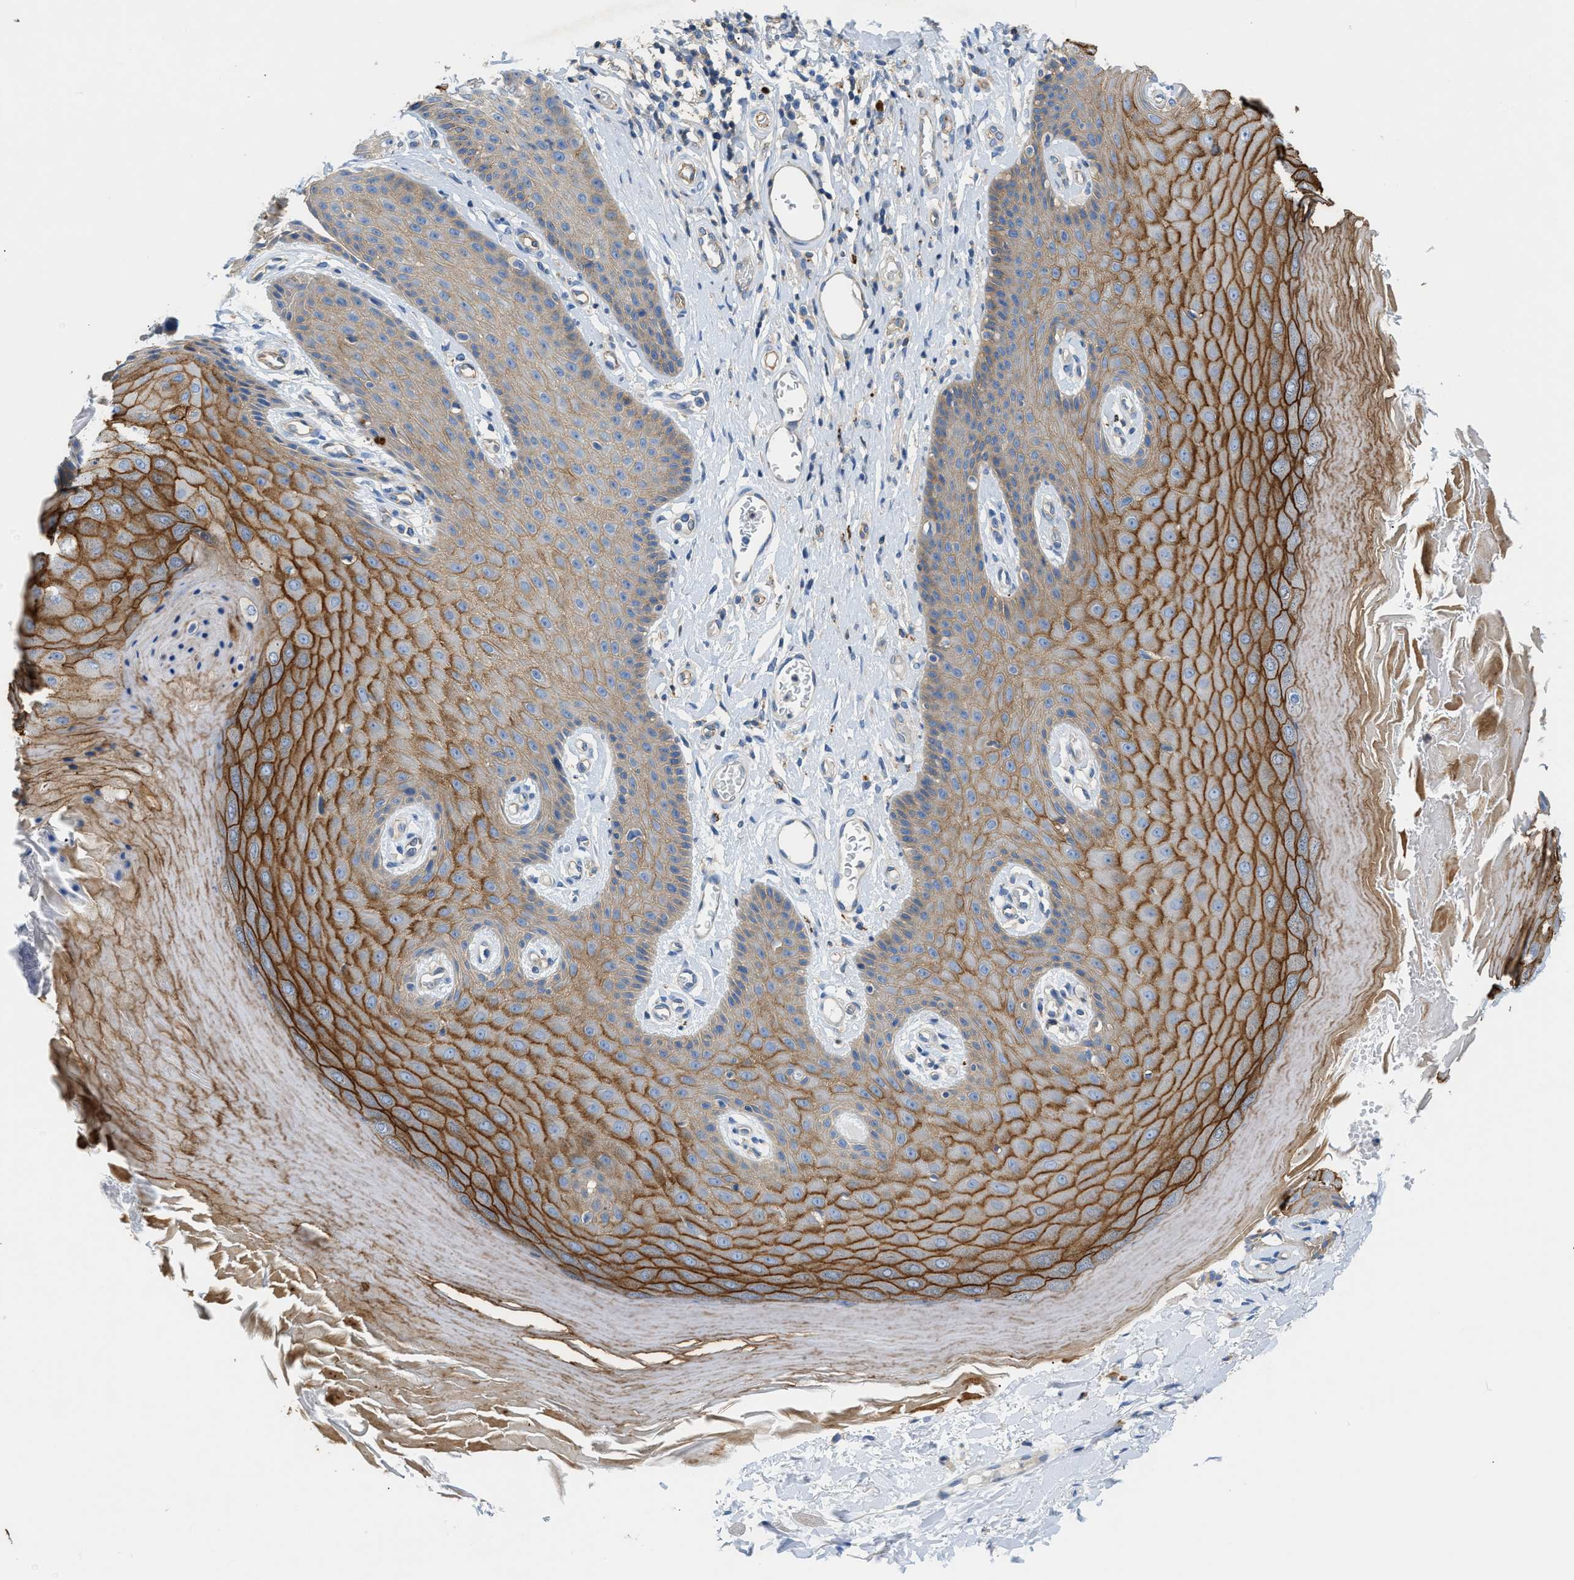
{"staining": {"intensity": "strong", "quantity": ">75%", "location": "cytoplasmic/membranous"}, "tissue": "skin", "cell_type": "Epidermal cells", "image_type": "normal", "snomed": [{"axis": "morphology", "description": "Normal tissue, NOS"}, {"axis": "morphology", "description": "Inflammation, NOS"}, {"axis": "topography", "description": "Vulva"}], "caption": "IHC (DAB) staining of benign human skin exhibits strong cytoplasmic/membranous protein positivity in approximately >75% of epidermal cells.", "gene": "ORAI1", "patient": {"sex": "female", "age": 84}}